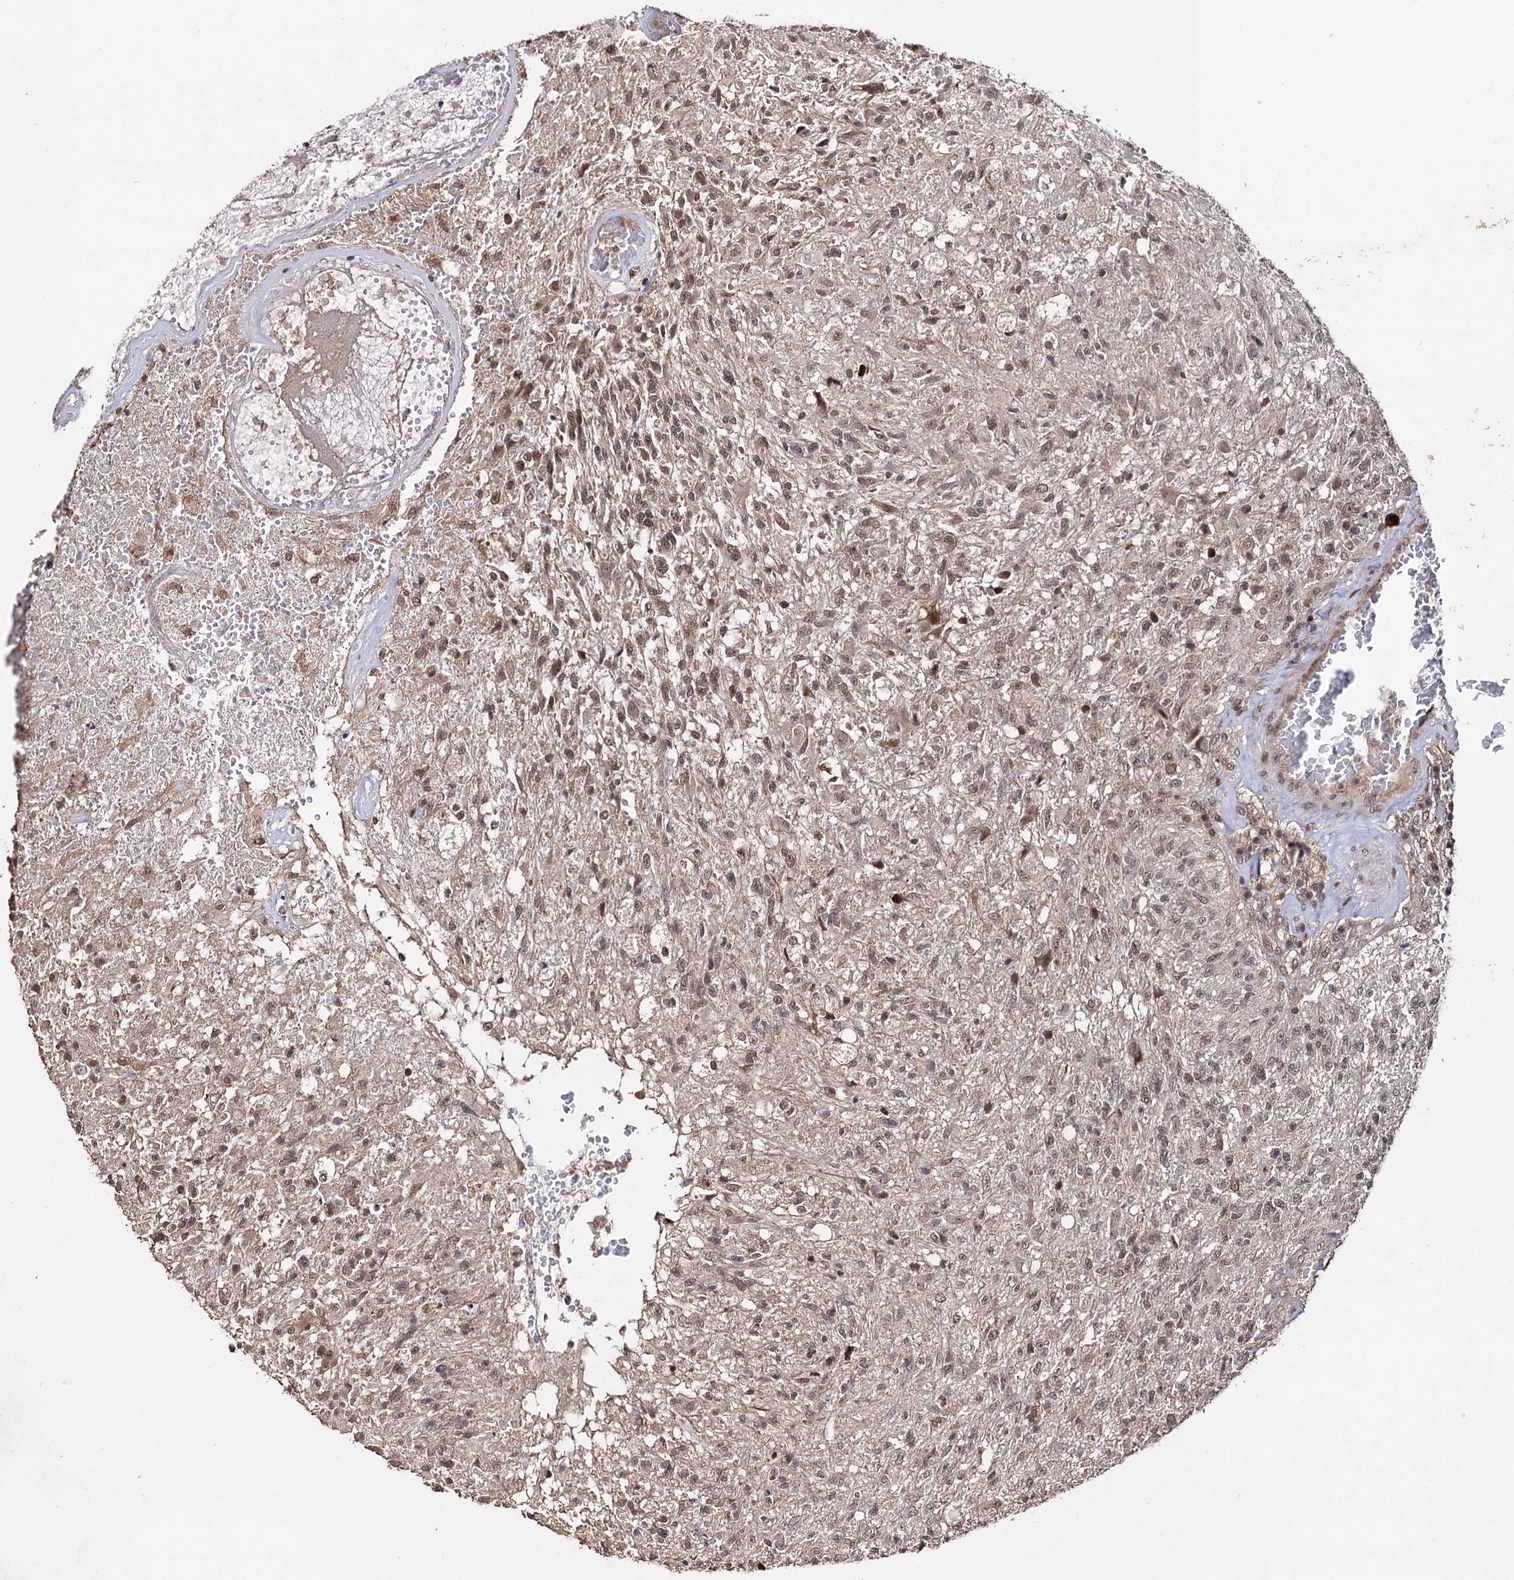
{"staining": {"intensity": "weak", "quantity": "25%-75%", "location": "nuclear"}, "tissue": "glioma", "cell_type": "Tumor cells", "image_type": "cancer", "snomed": [{"axis": "morphology", "description": "Glioma, malignant, High grade"}, {"axis": "topography", "description": "Brain"}], "caption": "The micrograph displays immunohistochemical staining of glioma. There is weak nuclear staining is present in about 25%-75% of tumor cells.", "gene": "KLF5", "patient": {"sex": "male", "age": 56}}